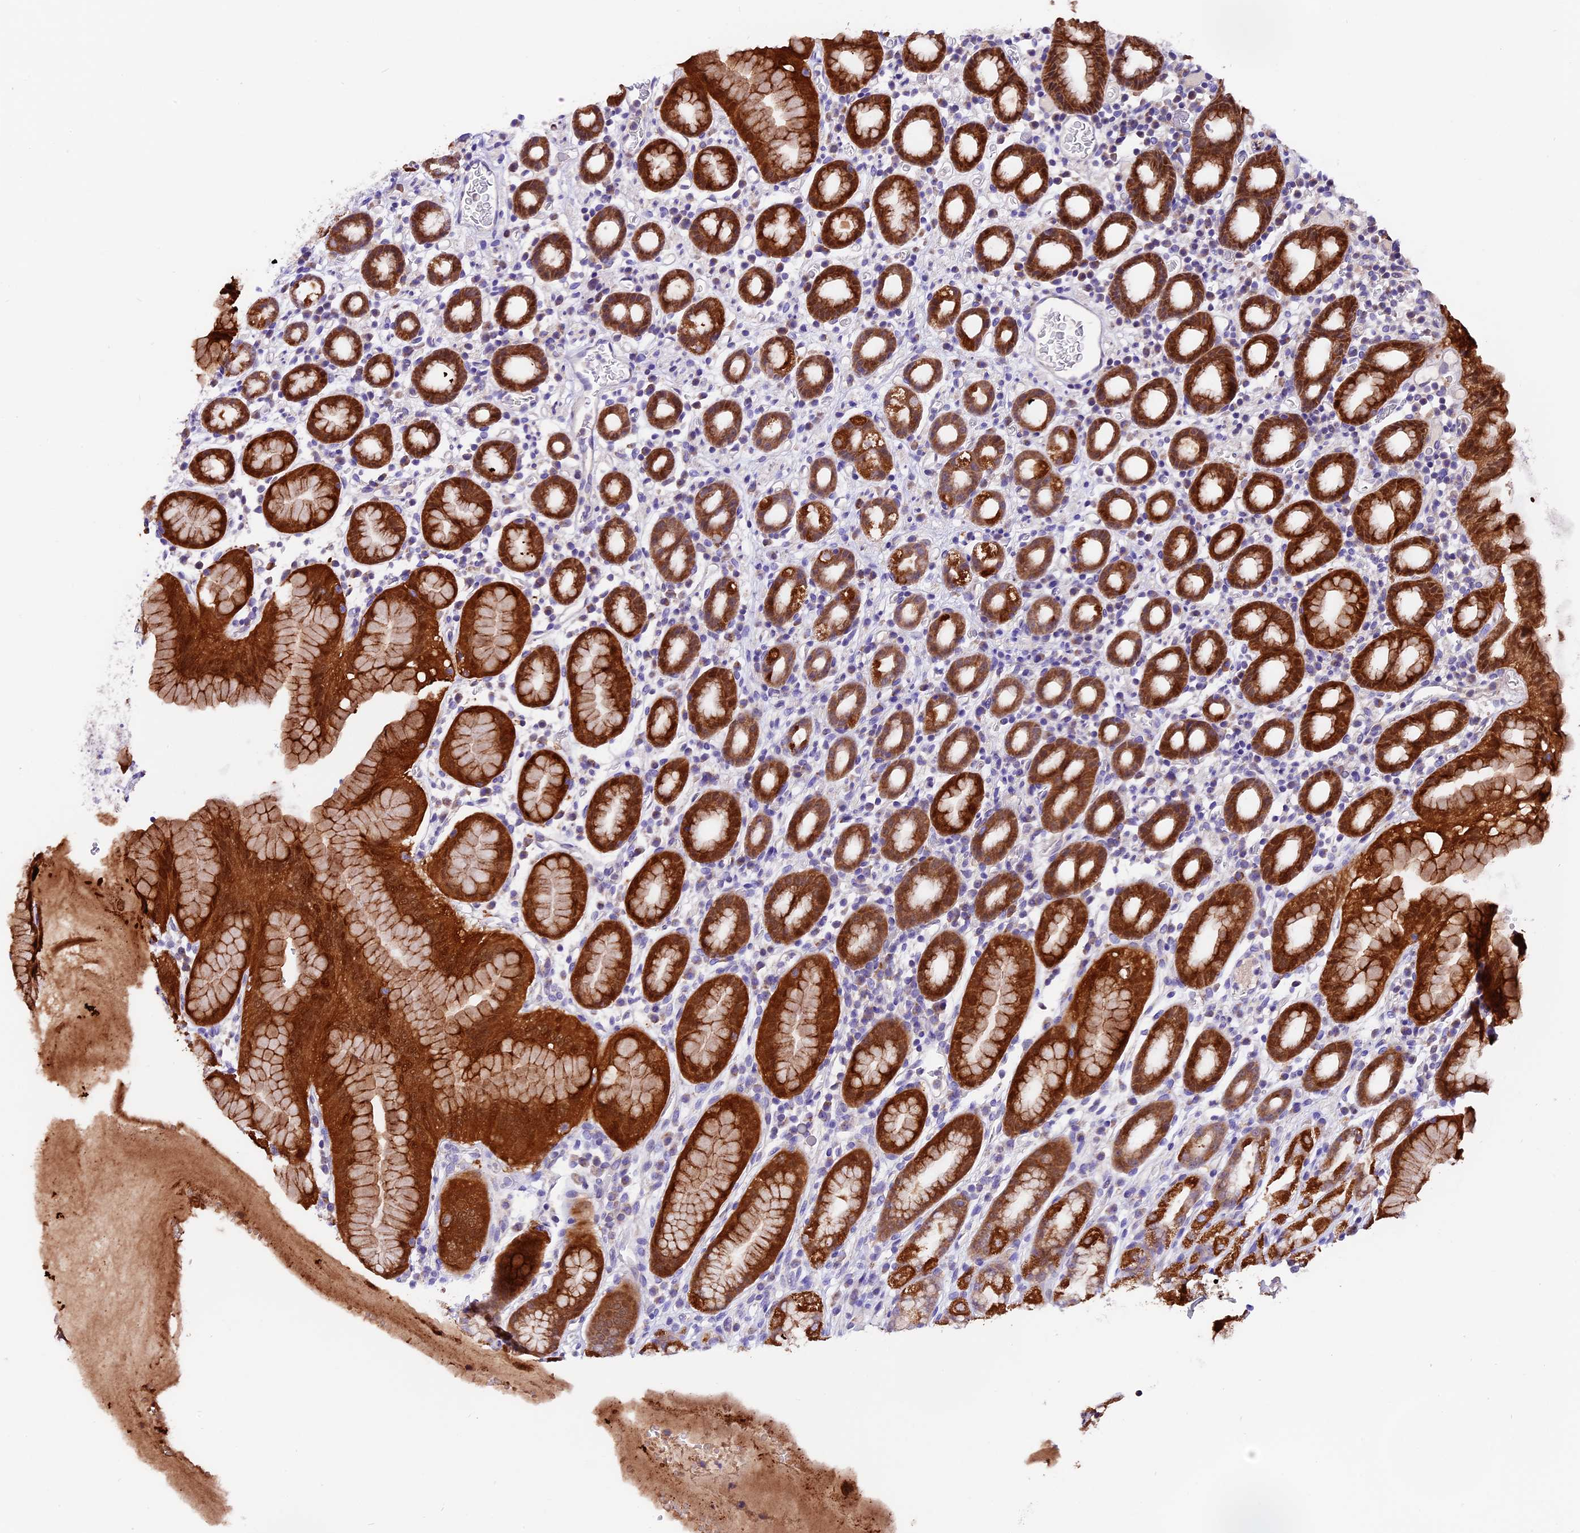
{"staining": {"intensity": "strong", "quantity": "25%-75%", "location": "cytoplasmic/membranous,nuclear"}, "tissue": "stomach", "cell_type": "Glandular cells", "image_type": "normal", "snomed": [{"axis": "morphology", "description": "Normal tissue, NOS"}, {"axis": "topography", "description": "Stomach, upper"}], "caption": "Protein analysis of normal stomach demonstrates strong cytoplasmic/membranous,nuclear expression in about 25%-75% of glandular cells.", "gene": "DDX28", "patient": {"sex": "male", "age": 47}}